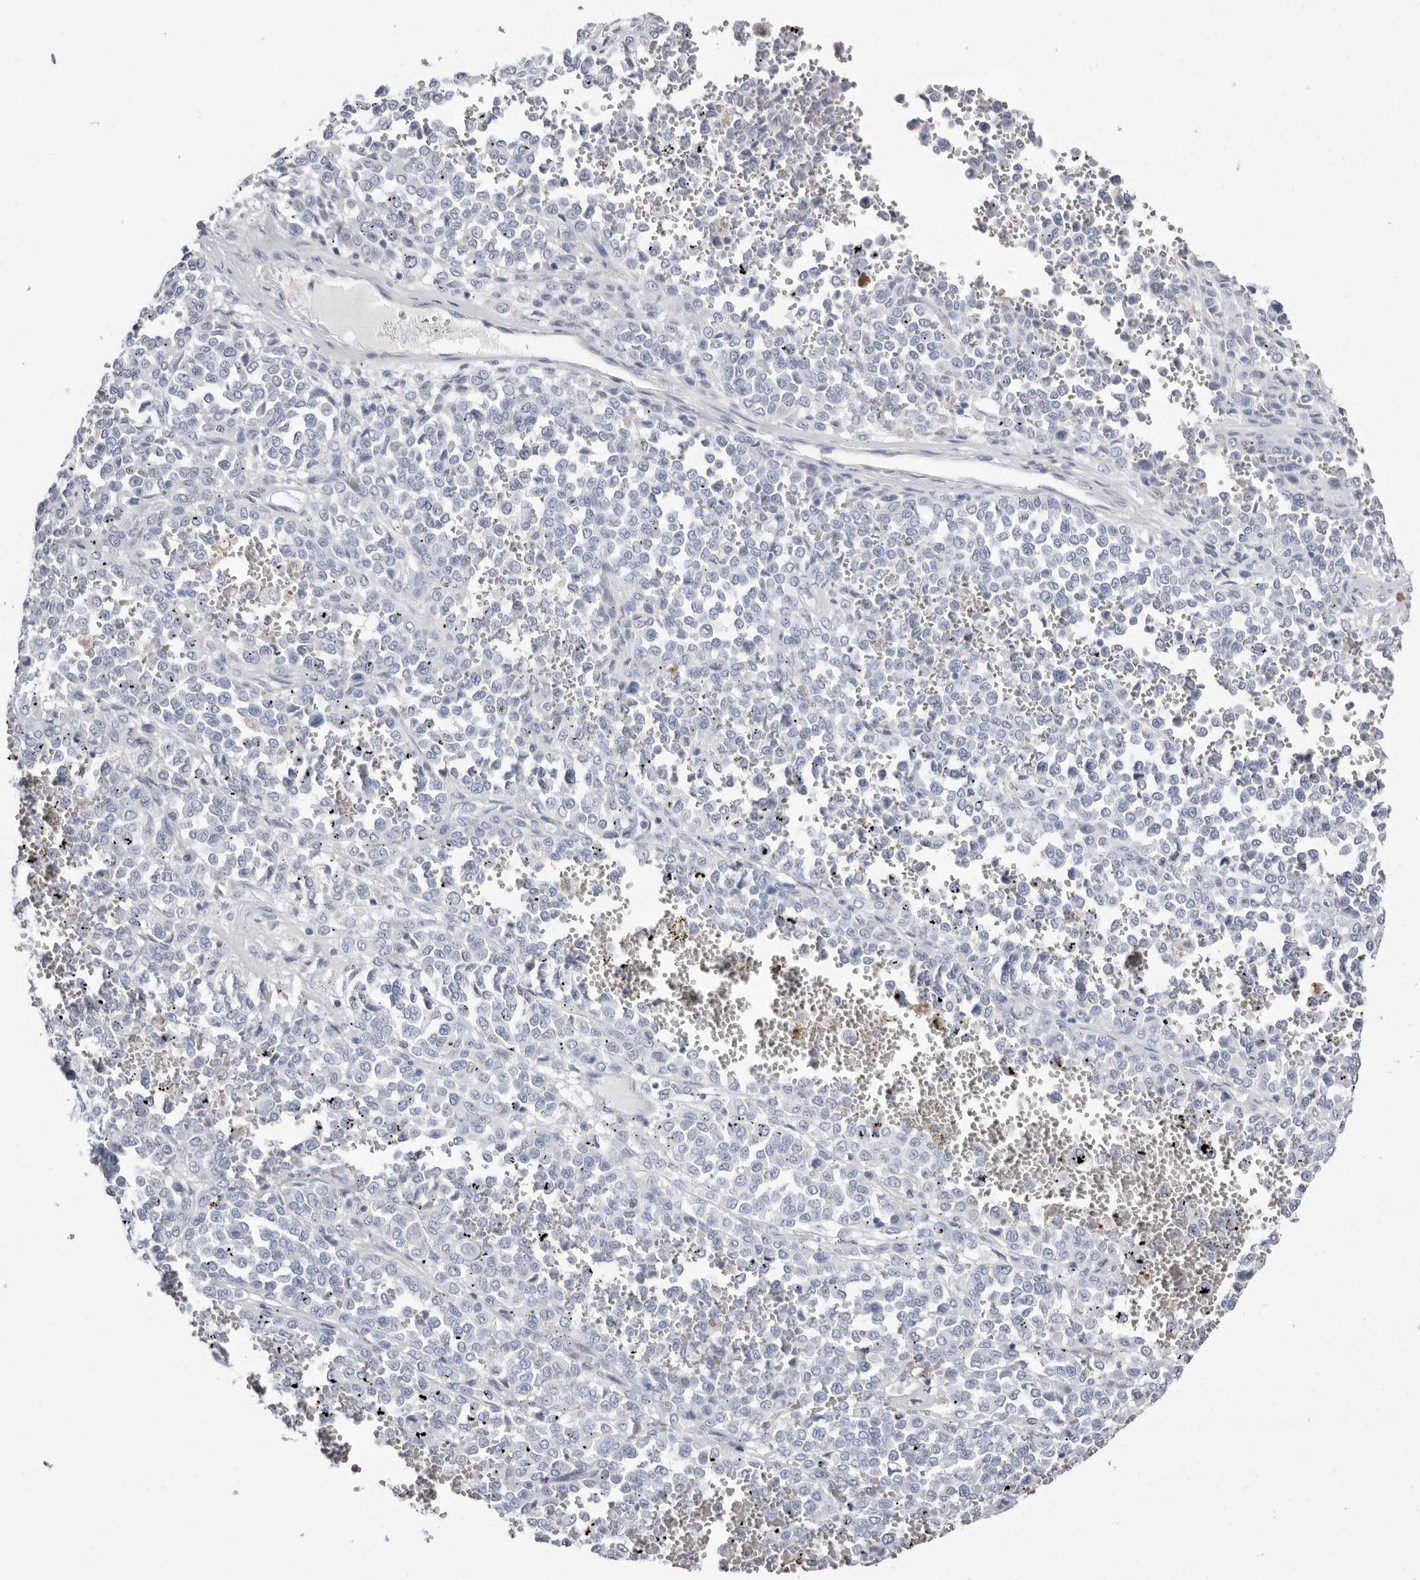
{"staining": {"intensity": "negative", "quantity": "none", "location": "none"}, "tissue": "melanoma", "cell_type": "Tumor cells", "image_type": "cancer", "snomed": [{"axis": "morphology", "description": "Malignant melanoma, Metastatic site"}, {"axis": "topography", "description": "Pancreas"}], "caption": "A photomicrograph of melanoma stained for a protein shows no brown staining in tumor cells.", "gene": "LPO", "patient": {"sex": "female", "age": 30}}